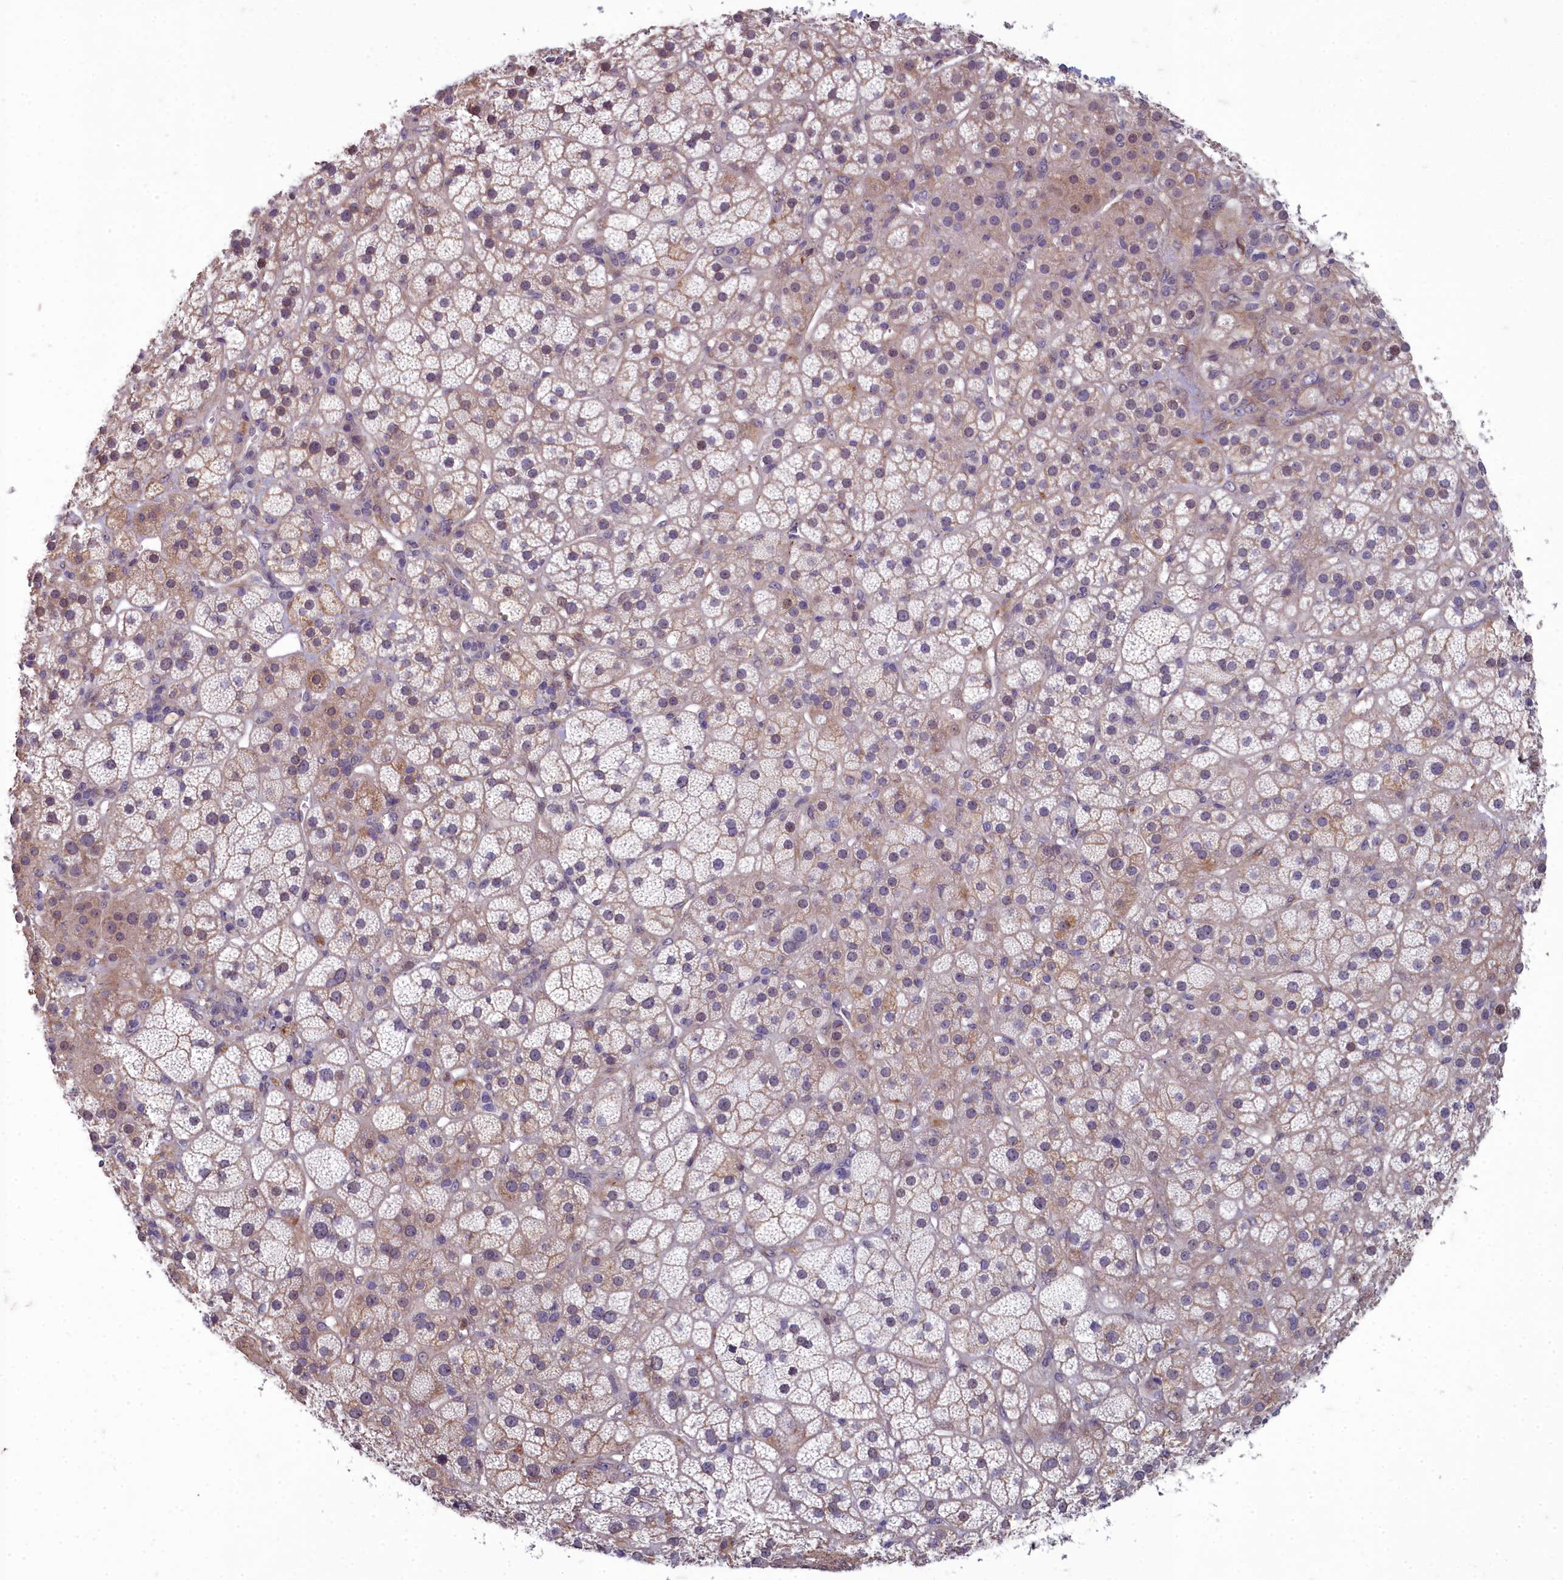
{"staining": {"intensity": "weak", "quantity": "25%-75%", "location": "cytoplasmic/membranous"}, "tissue": "adrenal gland", "cell_type": "Glandular cells", "image_type": "normal", "snomed": [{"axis": "morphology", "description": "Normal tissue, NOS"}, {"axis": "topography", "description": "Adrenal gland"}], "caption": "Immunohistochemistry (IHC) histopathology image of benign adrenal gland stained for a protein (brown), which reveals low levels of weak cytoplasmic/membranous staining in approximately 25%-75% of glandular cells.", "gene": "ZNF626", "patient": {"sex": "female", "age": 70}}